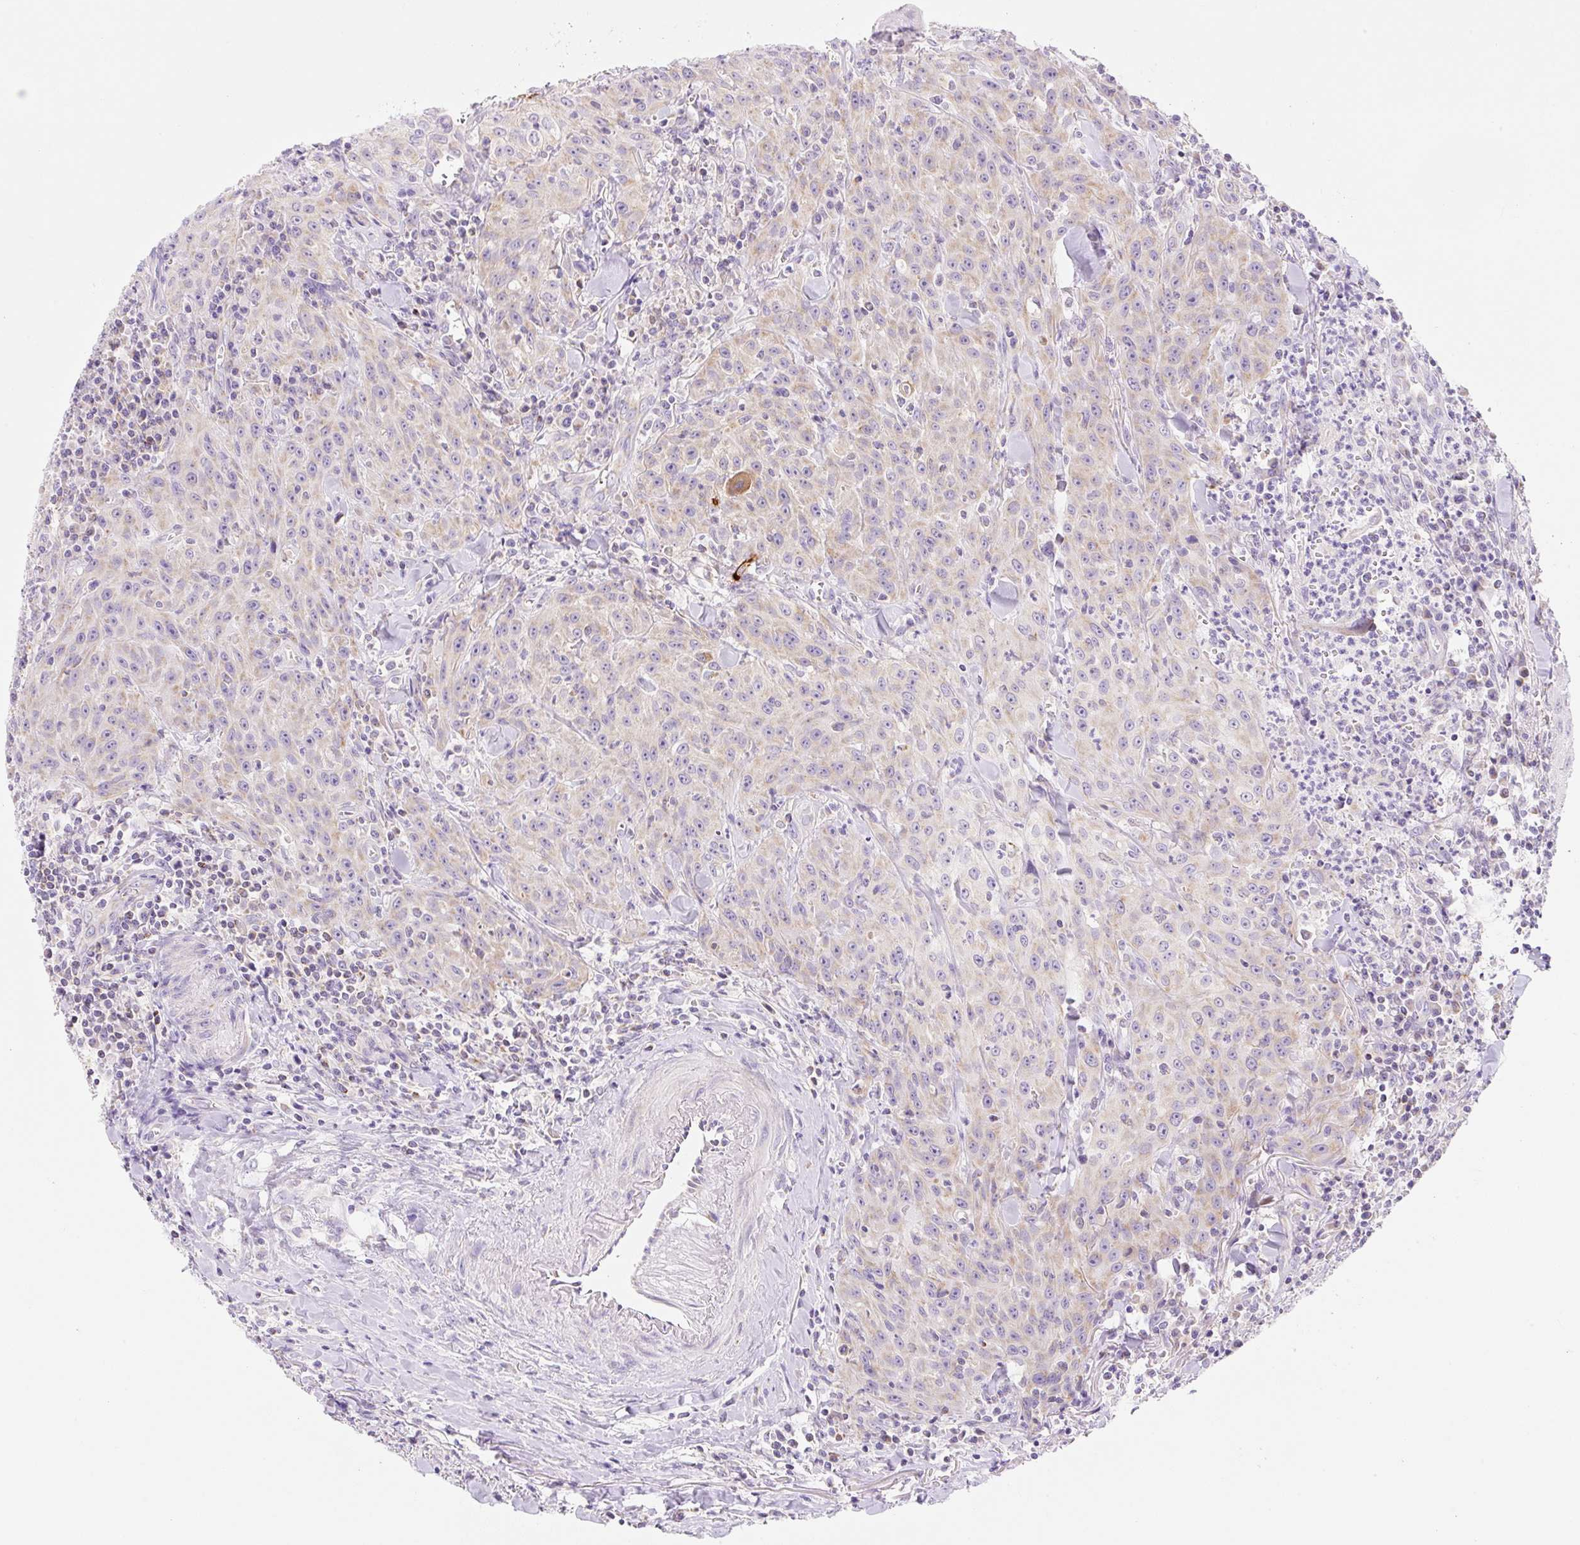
{"staining": {"intensity": "weak", "quantity": "25%-75%", "location": "cytoplasmic/membranous"}, "tissue": "head and neck cancer", "cell_type": "Tumor cells", "image_type": "cancer", "snomed": [{"axis": "morphology", "description": "Normal tissue, NOS"}, {"axis": "morphology", "description": "Squamous cell carcinoma, NOS"}, {"axis": "topography", "description": "Oral tissue"}, {"axis": "topography", "description": "Head-Neck"}], "caption": "This image shows IHC staining of head and neck cancer (squamous cell carcinoma), with low weak cytoplasmic/membranous staining in about 25%-75% of tumor cells.", "gene": "FOCAD", "patient": {"sex": "female", "age": 70}}